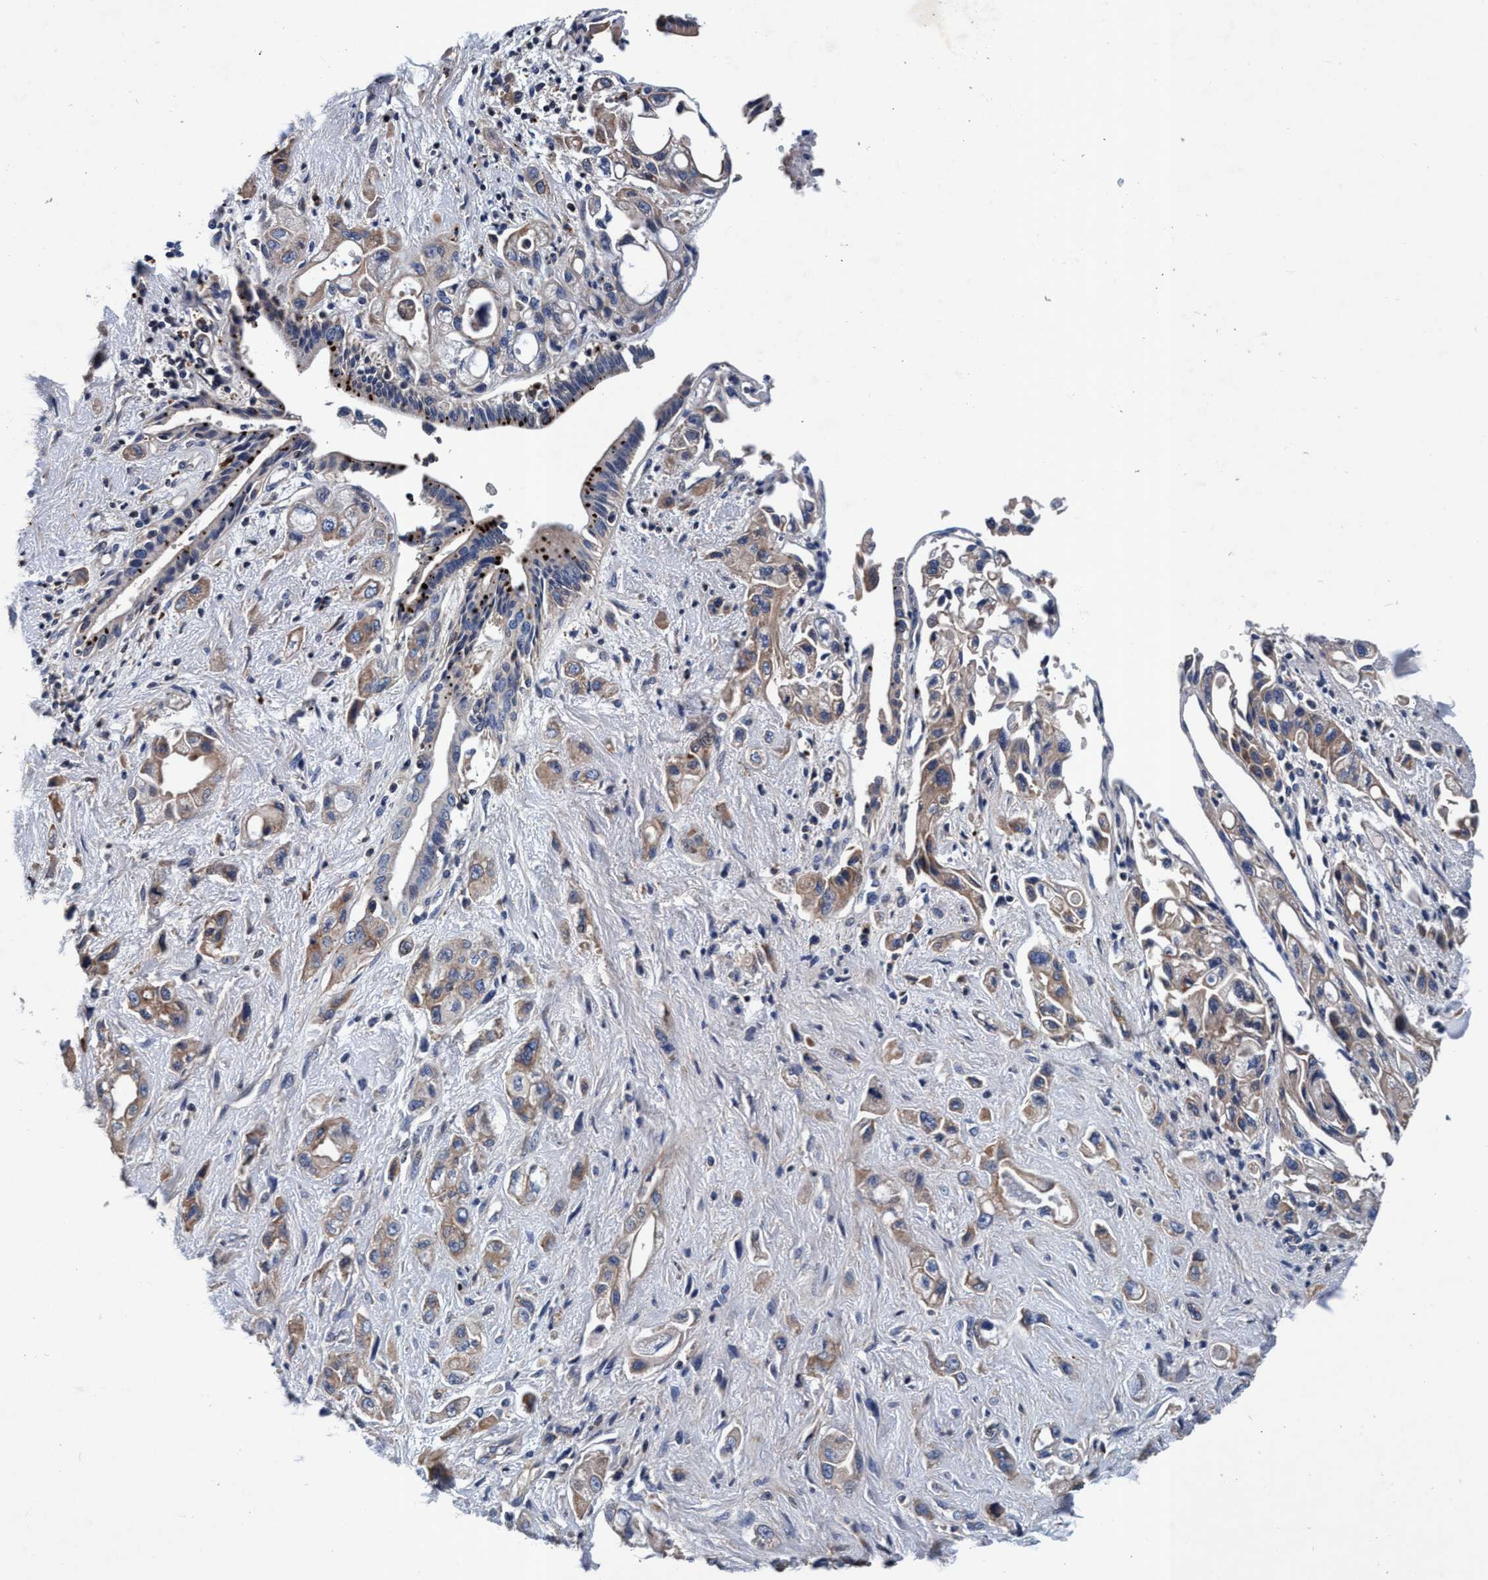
{"staining": {"intensity": "moderate", "quantity": ">75%", "location": "cytoplasmic/membranous"}, "tissue": "pancreatic cancer", "cell_type": "Tumor cells", "image_type": "cancer", "snomed": [{"axis": "morphology", "description": "Adenocarcinoma, NOS"}, {"axis": "topography", "description": "Pancreas"}], "caption": "The photomicrograph shows immunohistochemical staining of pancreatic cancer. There is moderate cytoplasmic/membranous expression is appreciated in approximately >75% of tumor cells.", "gene": "RNF208", "patient": {"sex": "female", "age": 66}}